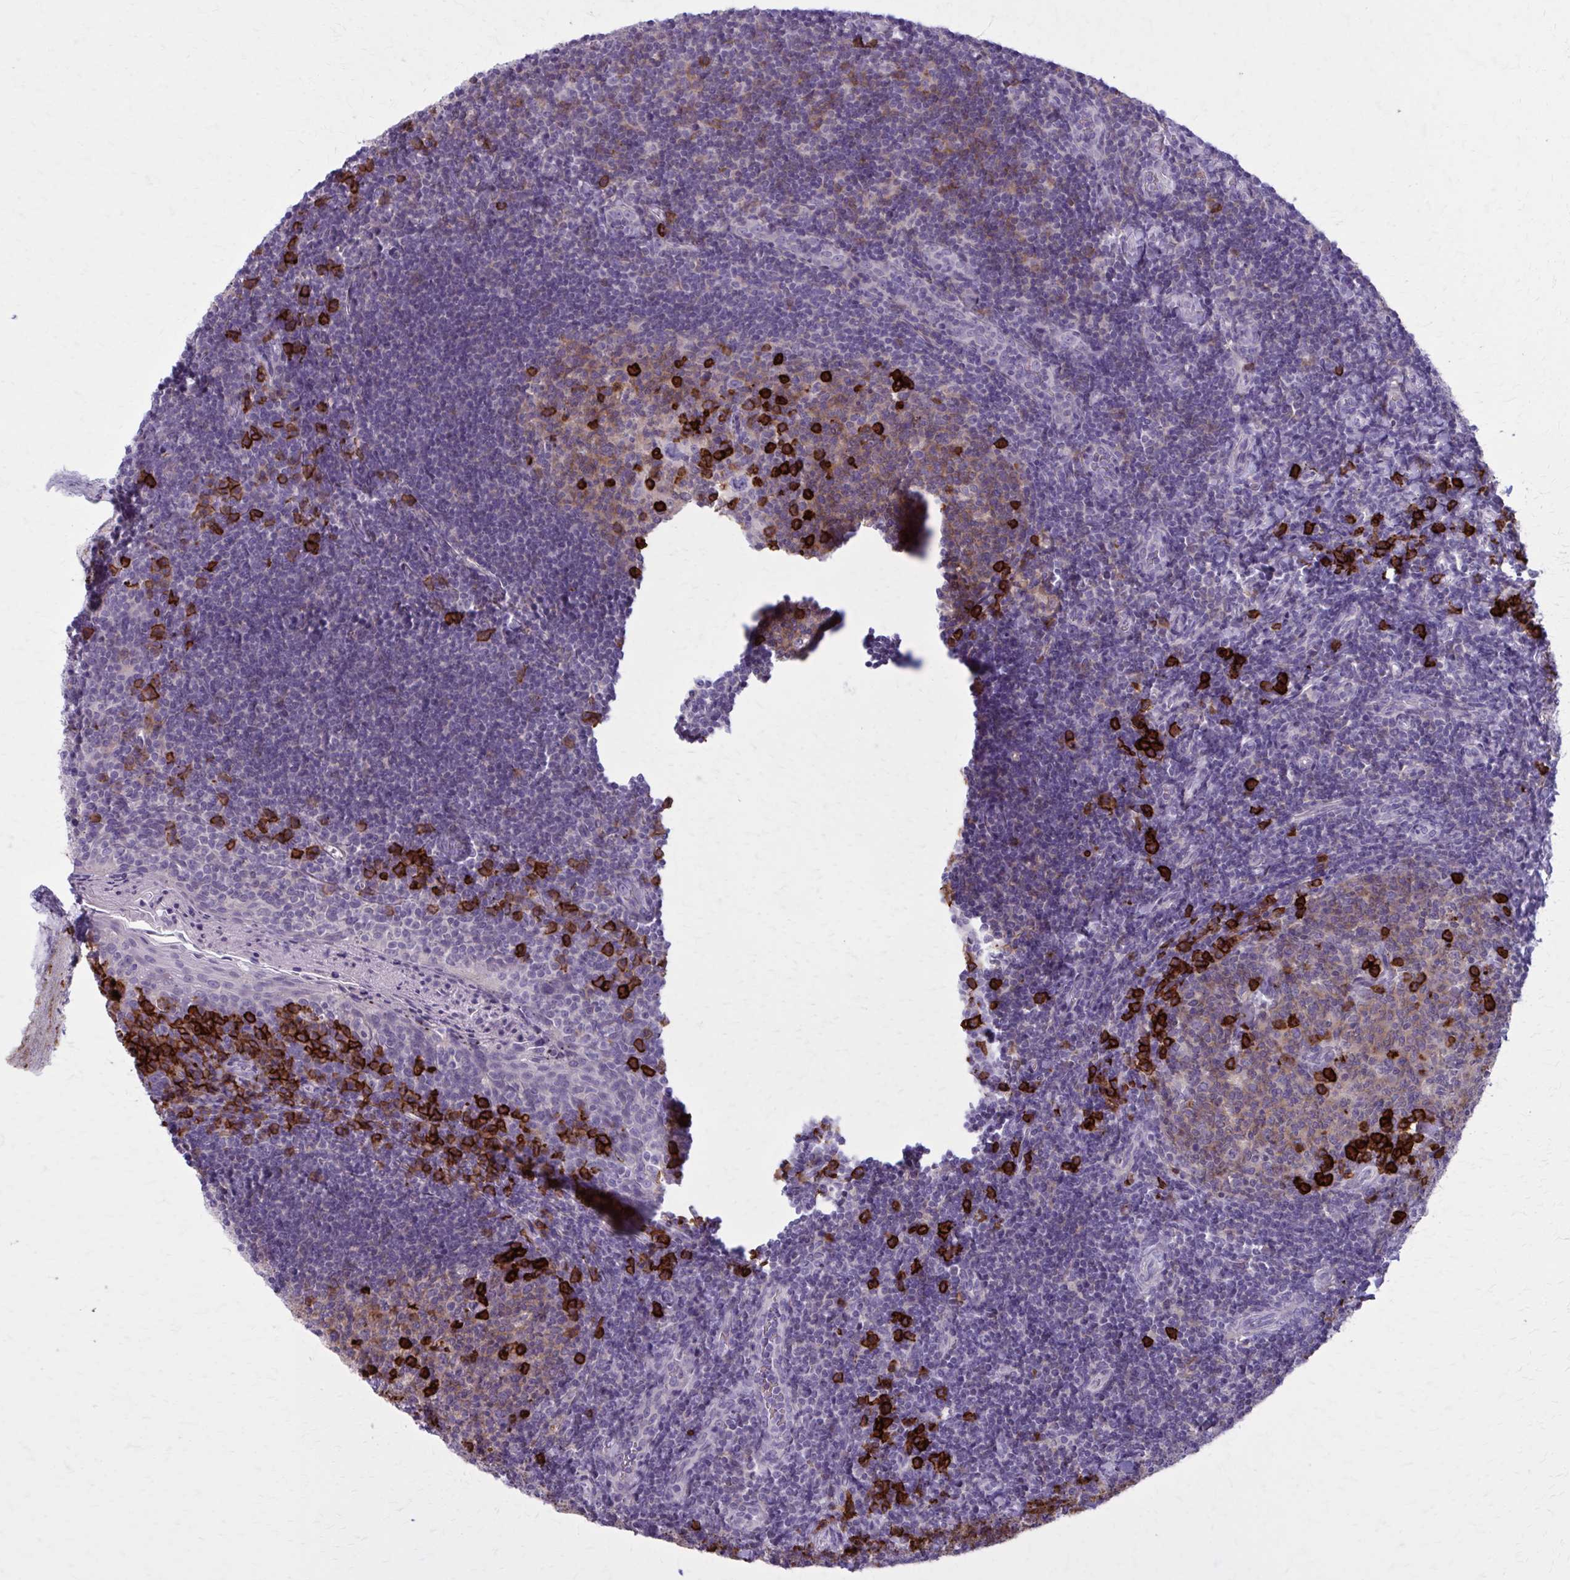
{"staining": {"intensity": "strong", "quantity": "<25%", "location": "cytoplasmic/membranous"}, "tissue": "tonsil", "cell_type": "Germinal center cells", "image_type": "normal", "snomed": [{"axis": "morphology", "description": "Normal tissue, NOS"}, {"axis": "topography", "description": "Tonsil"}], "caption": "Brown immunohistochemical staining in unremarkable tonsil demonstrates strong cytoplasmic/membranous expression in about <25% of germinal center cells.", "gene": "CD38", "patient": {"sex": "female", "age": 10}}